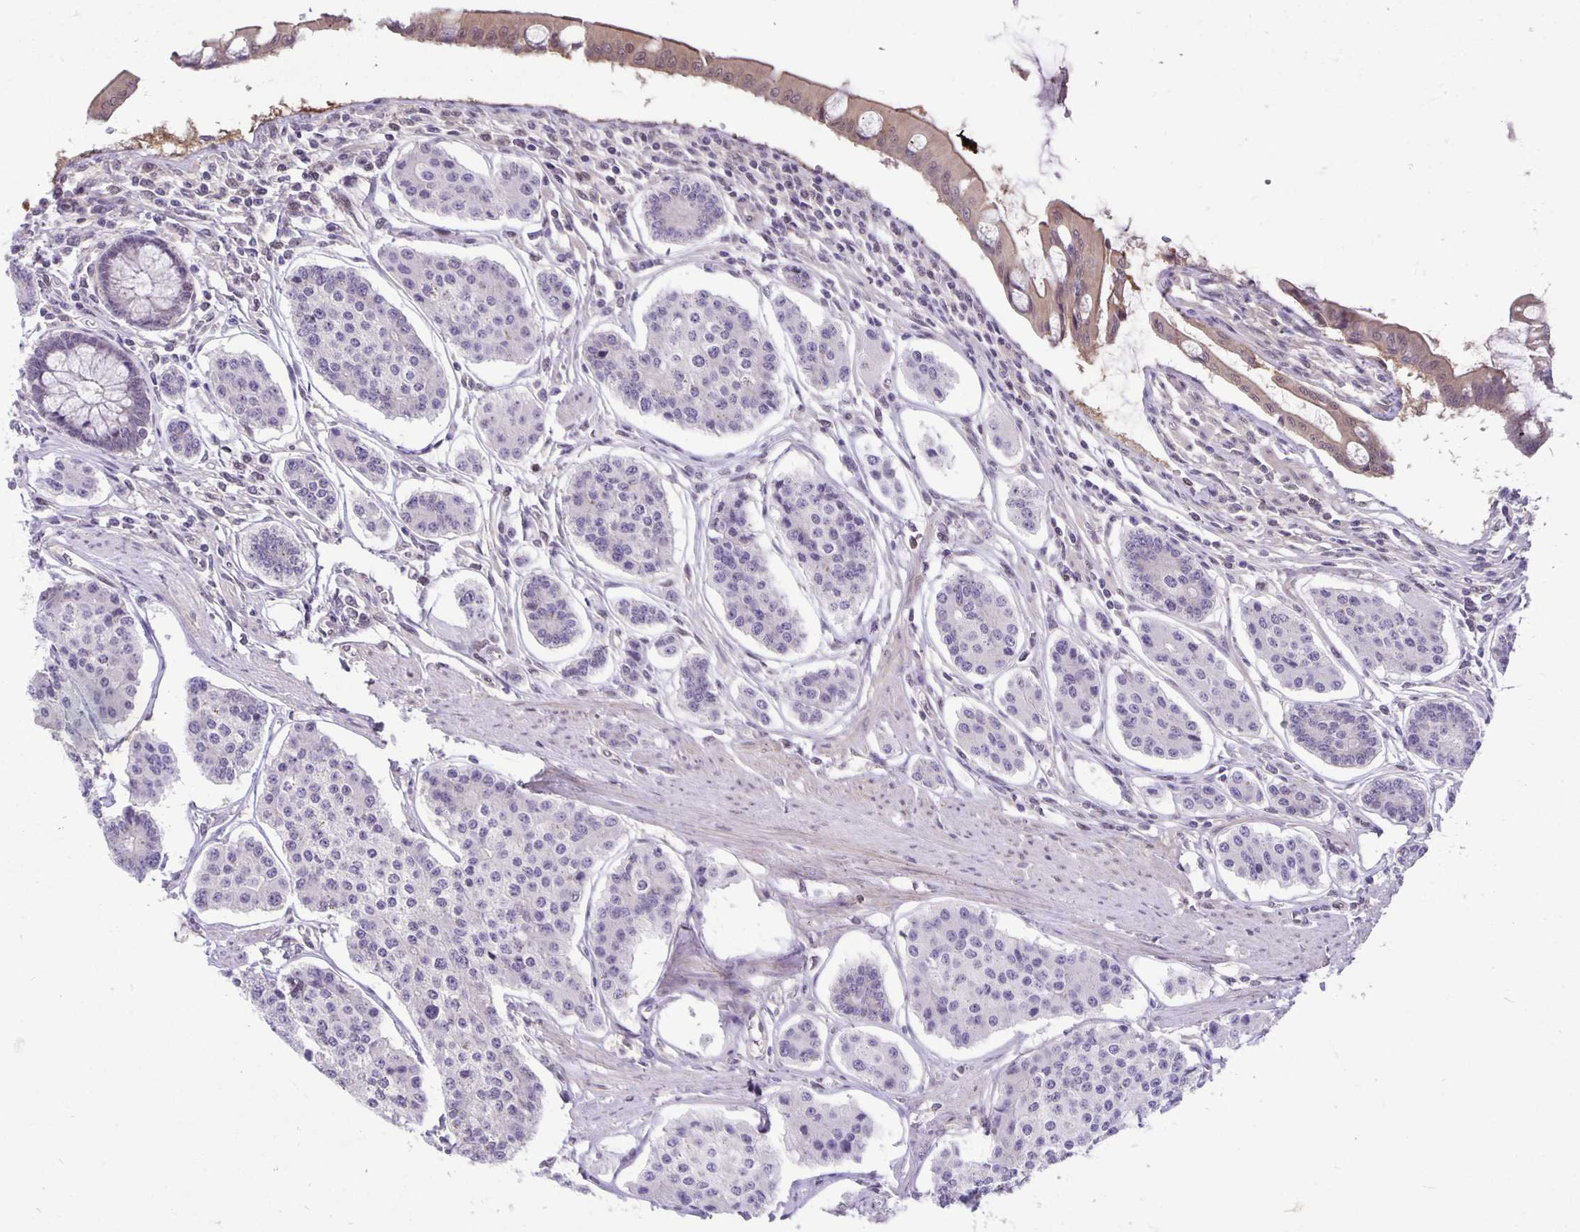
{"staining": {"intensity": "negative", "quantity": "none", "location": "none"}, "tissue": "carcinoid", "cell_type": "Tumor cells", "image_type": "cancer", "snomed": [{"axis": "morphology", "description": "Carcinoid, malignant, NOS"}, {"axis": "topography", "description": "Small intestine"}], "caption": "Tumor cells show no significant protein positivity in carcinoid.", "gene": "TAX1BP3", "patient": {"sex": "female", "age": 65}}